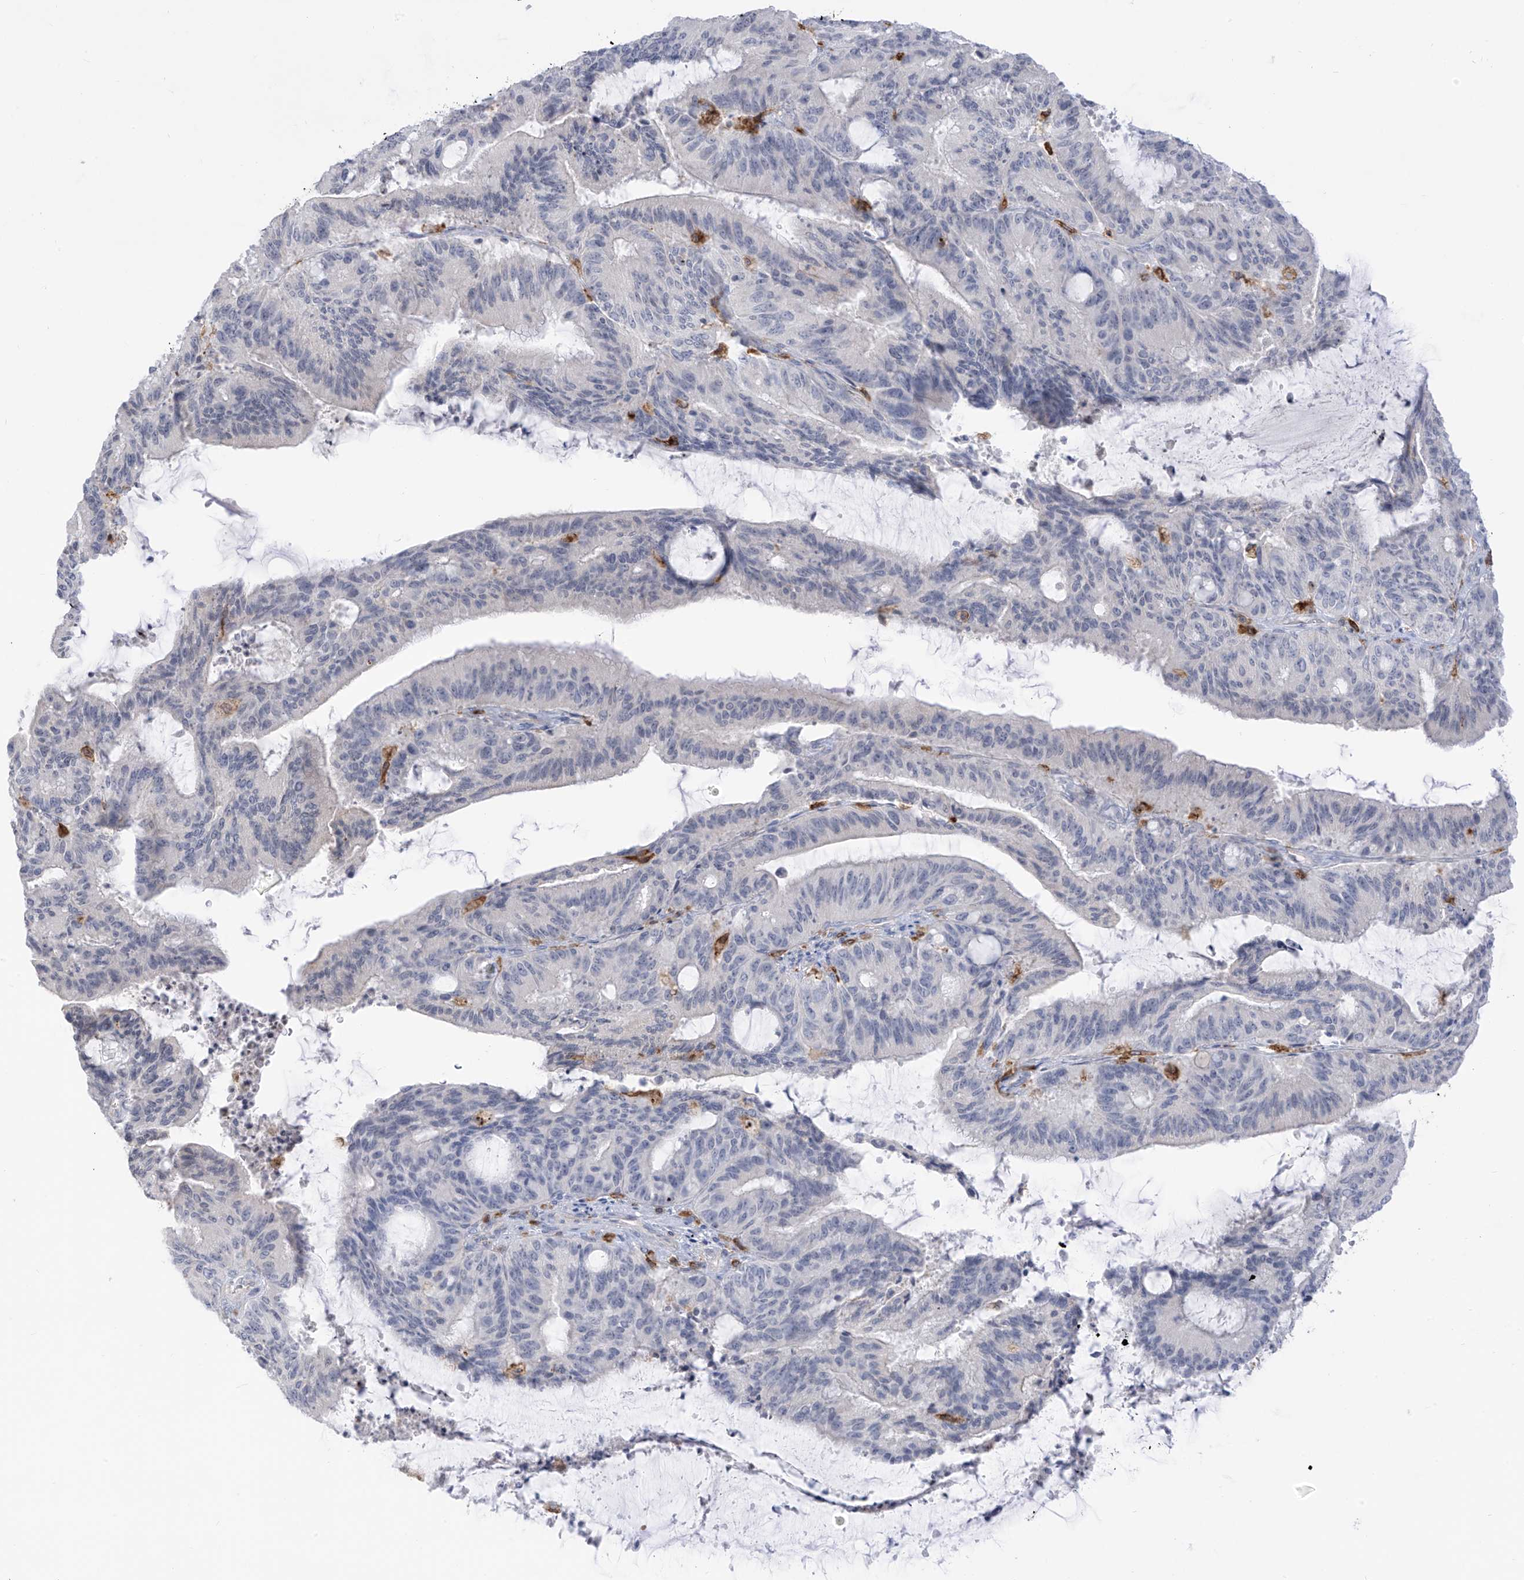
{"staining": {"intensity": "negative", "quantity": "none", "location": "none"}, "tissue": "liver cancer", "cell_type": "Tumor cells", "image_type": "cancer", "snomed": [{"axis": "morphology", "description": "Normal tissue, NOS"}, {"axis": "morphology", "description": "Cholangiocarcinoma"}, {"axis": "topography", "description": "Liver"}, {"axis": "topography", "description": "Peripheral nerve tissue"}], "caption": "Human liver cancer stained for a protein using IHC exhibits no expression in tumor cells.", "gene": "TBXAS1", "patient": {"sex": "female", "age": 73}}